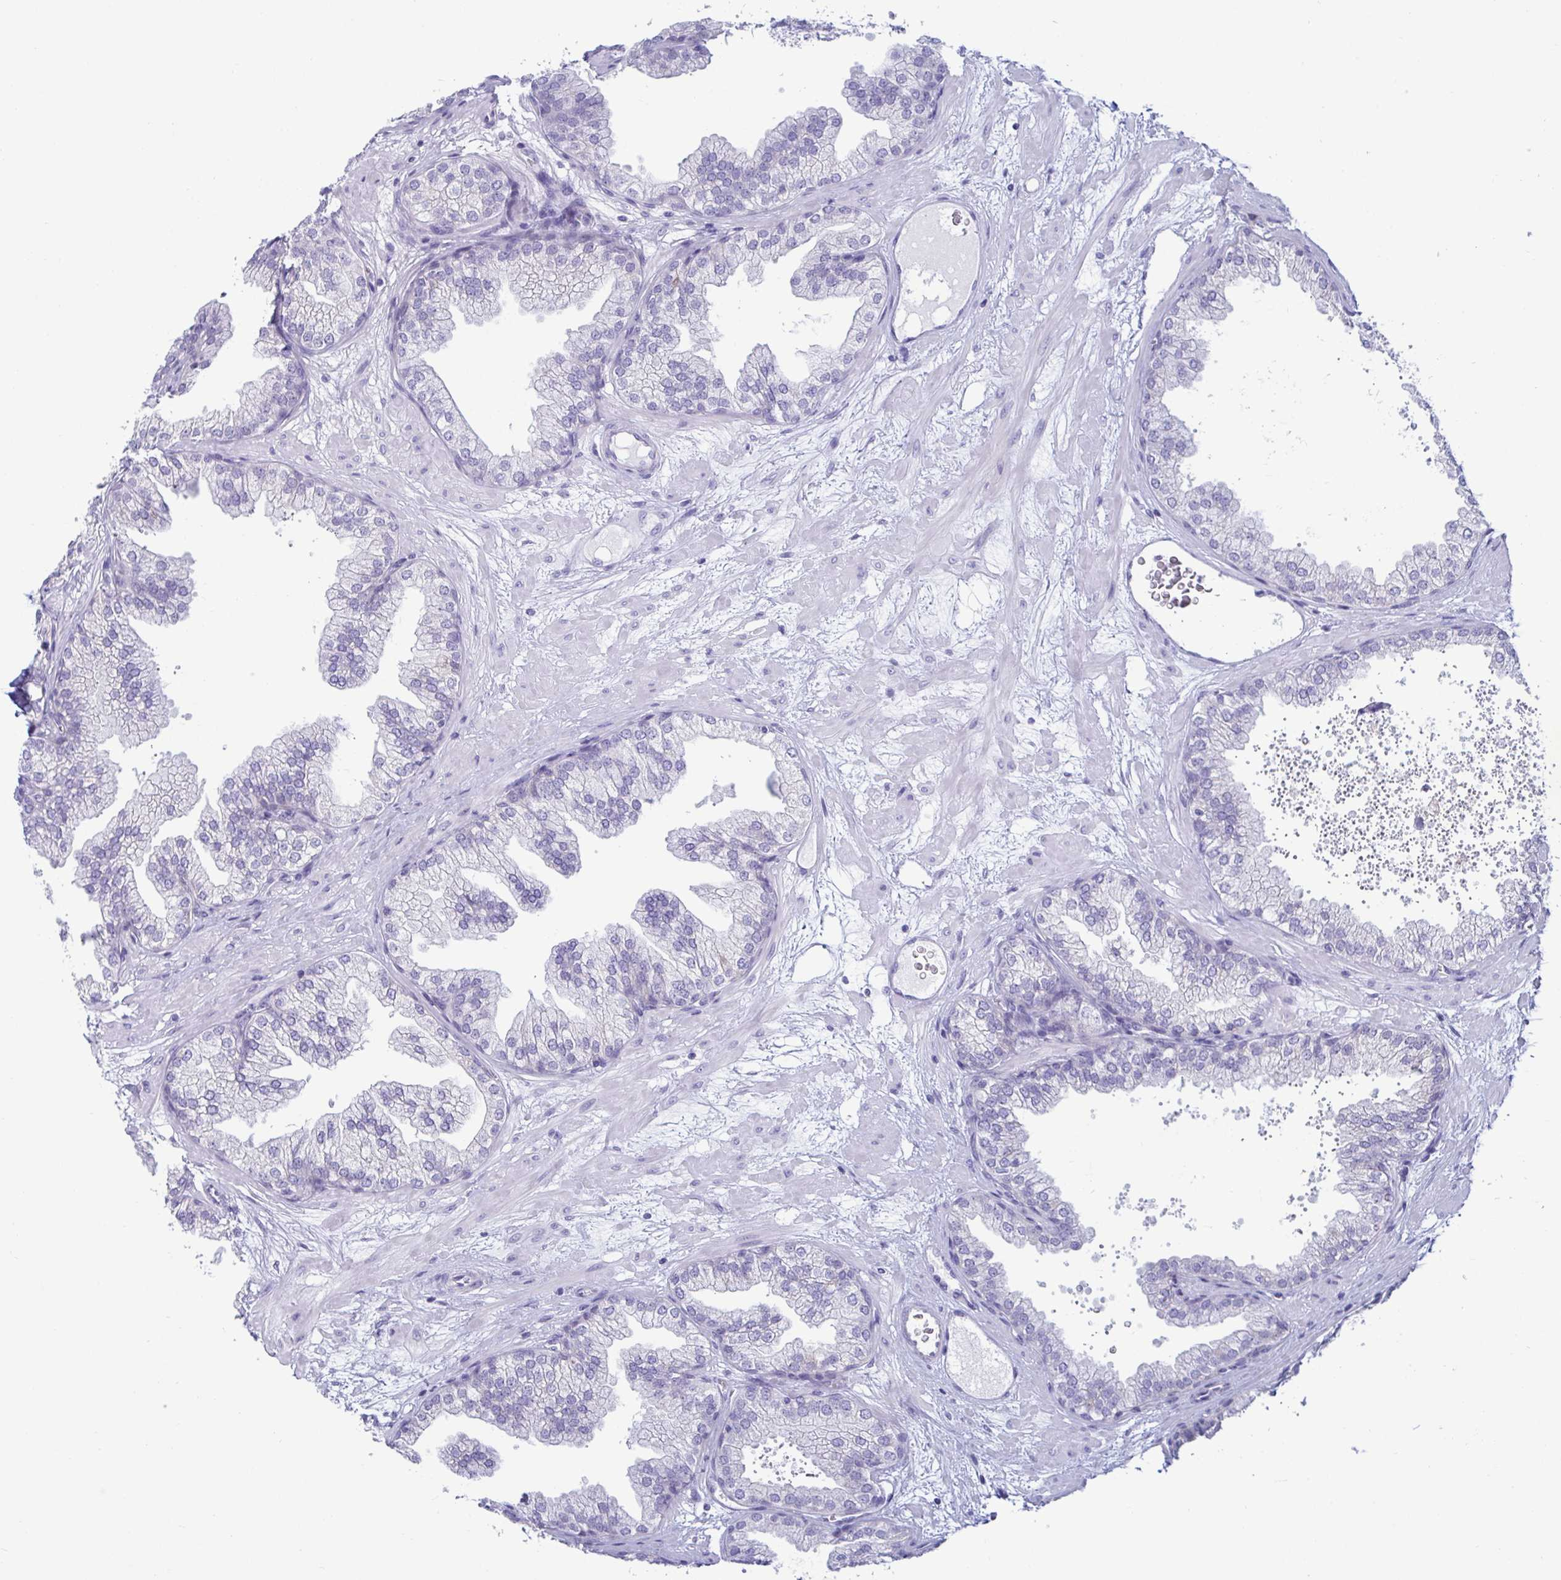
{"staining": {"intensity": "negative", "quantity": "none", "location": "none"}, "tissue": "prostate", "cell_type": "Glandular cells", "image_type": "normal", "snomed": [{"axis": "morphology", "description": "Normal tissue, NOS"}, {"axis": "topography", "description": "Prostate"}], "caption": "Immunohistochemical staining of normal human prostate exhibits no significant expression in glandular cells. (Brightfield microscopy of DAB IHC at high magnification).", "gene": "TFPI2", "patient": {"sex": "male", "age": 37}}